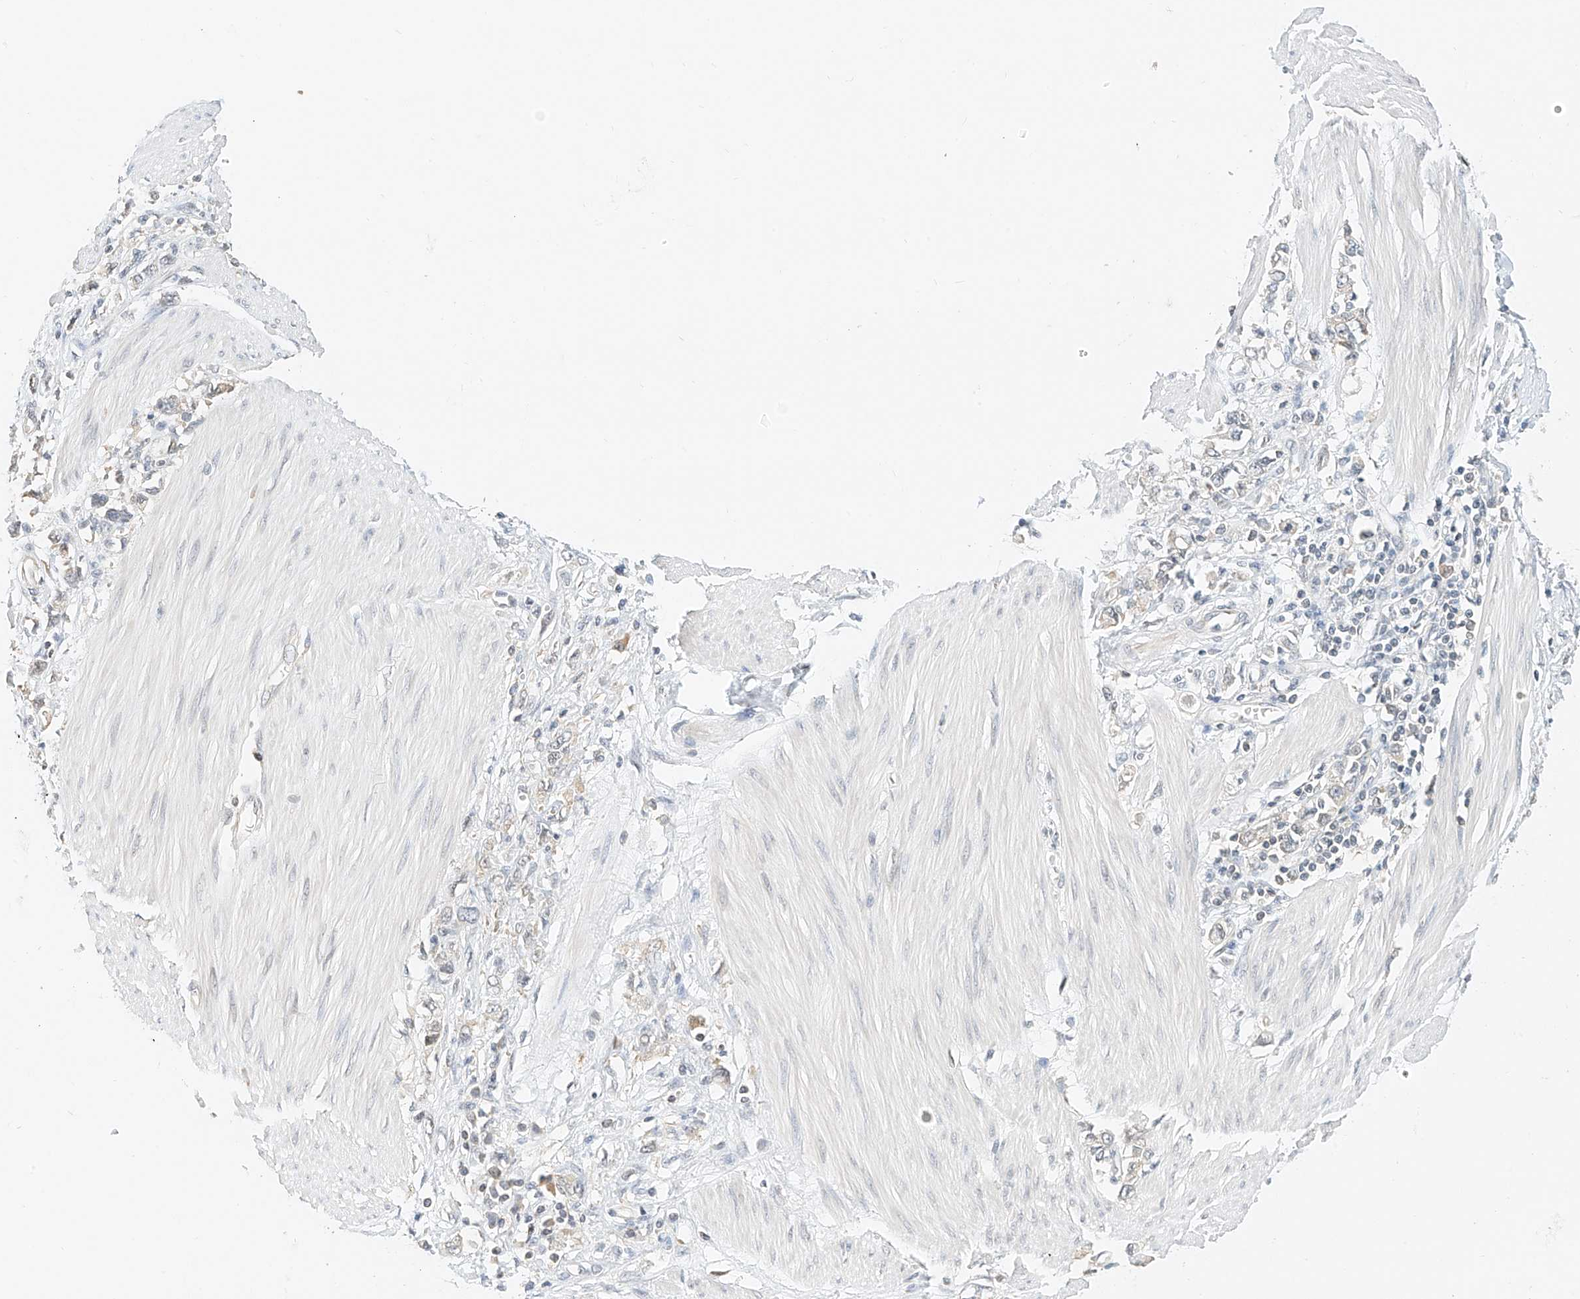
{"staining": {"intensity": "weak", "quantity": "<25%", "location": "cytoplasmic/membranous"}, "tissue": "stomach cancer", "cell_type": "Tumor cells", "image_type": "cancer", "snomed": [{"axis": "morphology", "description": "Adenocarcinoma, NOS"}, {"axis": "topography", "description": "Stomach"}], "caption": "This image is of stomach cancer (adenocarcinoma) stained with immunohistochemistry (IHC) to label a protein in brown with the nuclei are counter-stained blue. There is no positivity in tumor cells.", "gene": "PPA2", "patient": {"sex": "female", "age": 76}}